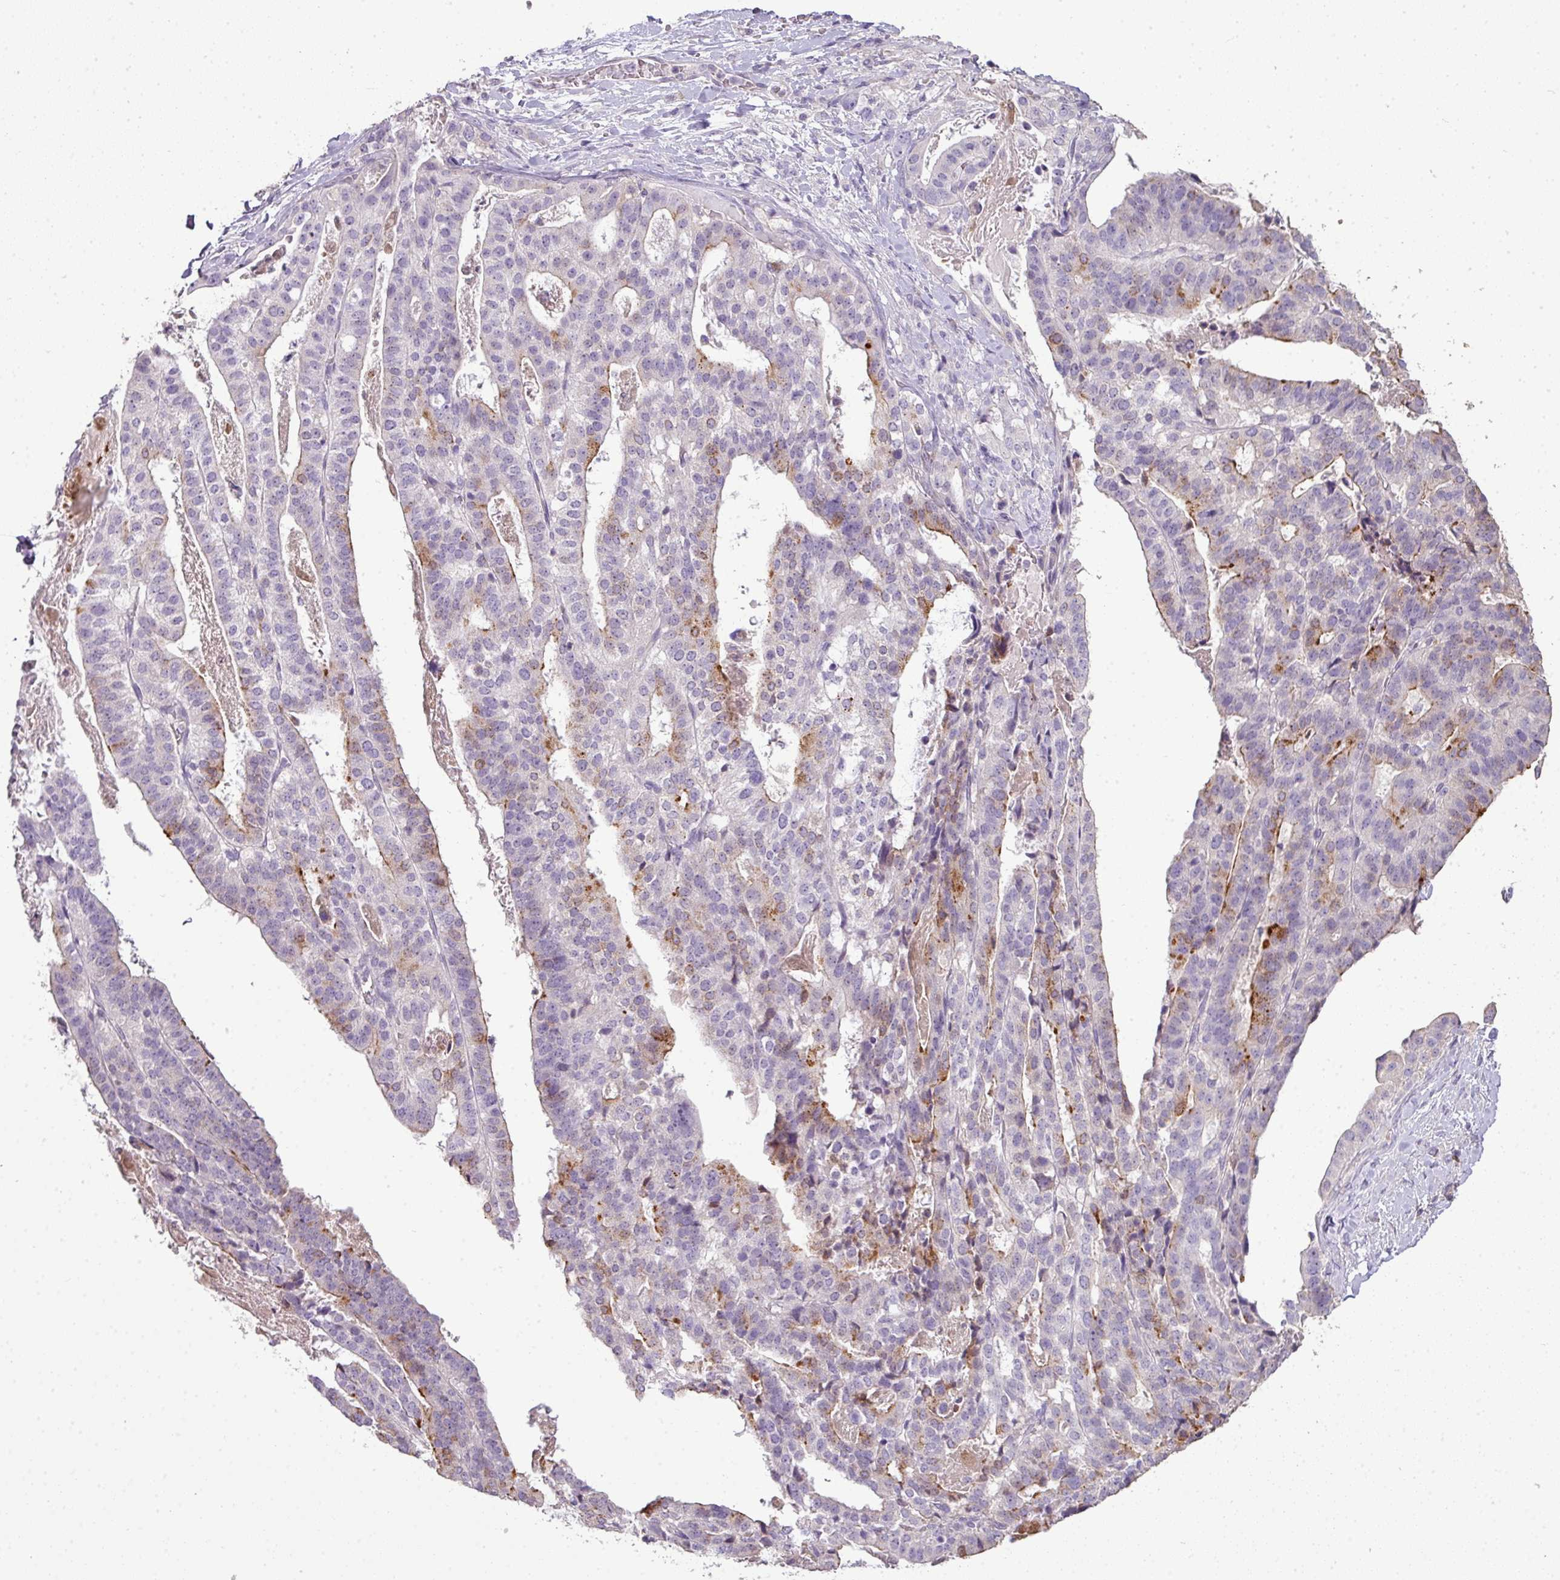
{"staining": {"intensity": "moderate", "quantity": "<25%", "location": "cytoplasmic/membranous"}, "tissue": "stomach cancer", "cell_type": "Tumor cells", "image_type": "cancer", "snomed": [{"axis": "morphology", "description": "Adenocarcinoma, NOS"}, {"axis": "topography", "description": "Stomach"}], "caption": "Immunohistochemical staining of stomach adenocarcinoma exhibits low levels of moderate cytoplasmic/membranous protein expression in approximately <25% of tumor cells. The staining is performed using DAB brown chromogen to label protein expression. The nuclei are counter-stained blue using hematoxylin.", "gene": "LY9", "patient": {"sex": "male", "age": 48}}